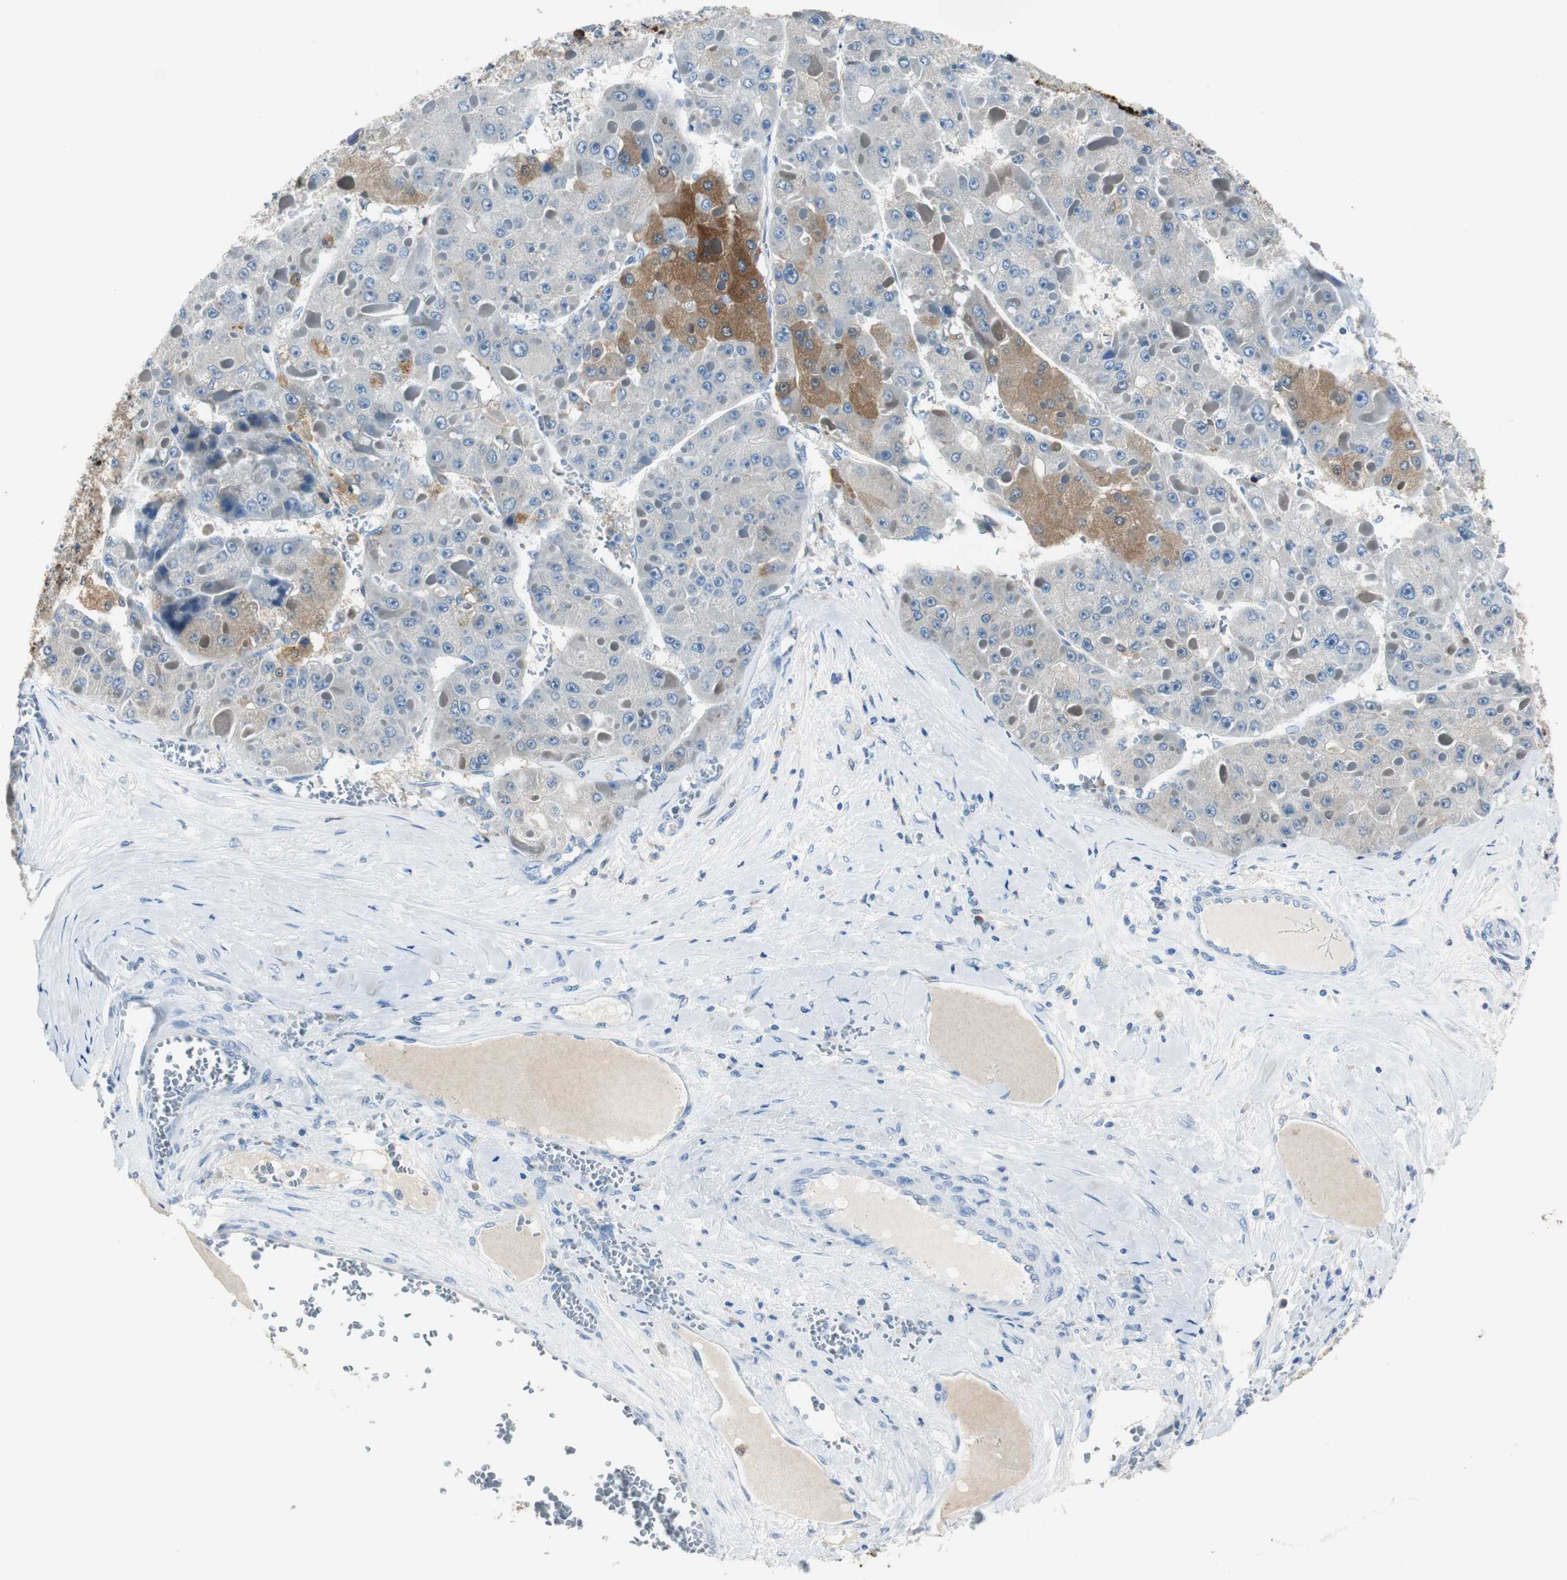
{"staining": {"intensity": "strong", "quantity": "<25%", "location": "cytoplasmic/membranous"}, "tissue": "liver cancer", "cell_type": "Tumor cells", "image_type": "cancer", "snomed": [{"axis": "morphology", "description": "Carcinoma, Hepatocellular, NOS"}, {"axis": "topography", "description": "Liver"}], "caption": "Protein staining of hepatocellular carcinoma (liver) tissue demonstrates strong cytoplasmic/membranous positivity in about <25% of tumor cells.", "gene": "FBP1", "patient": {"sex": "female", "age": 73}}